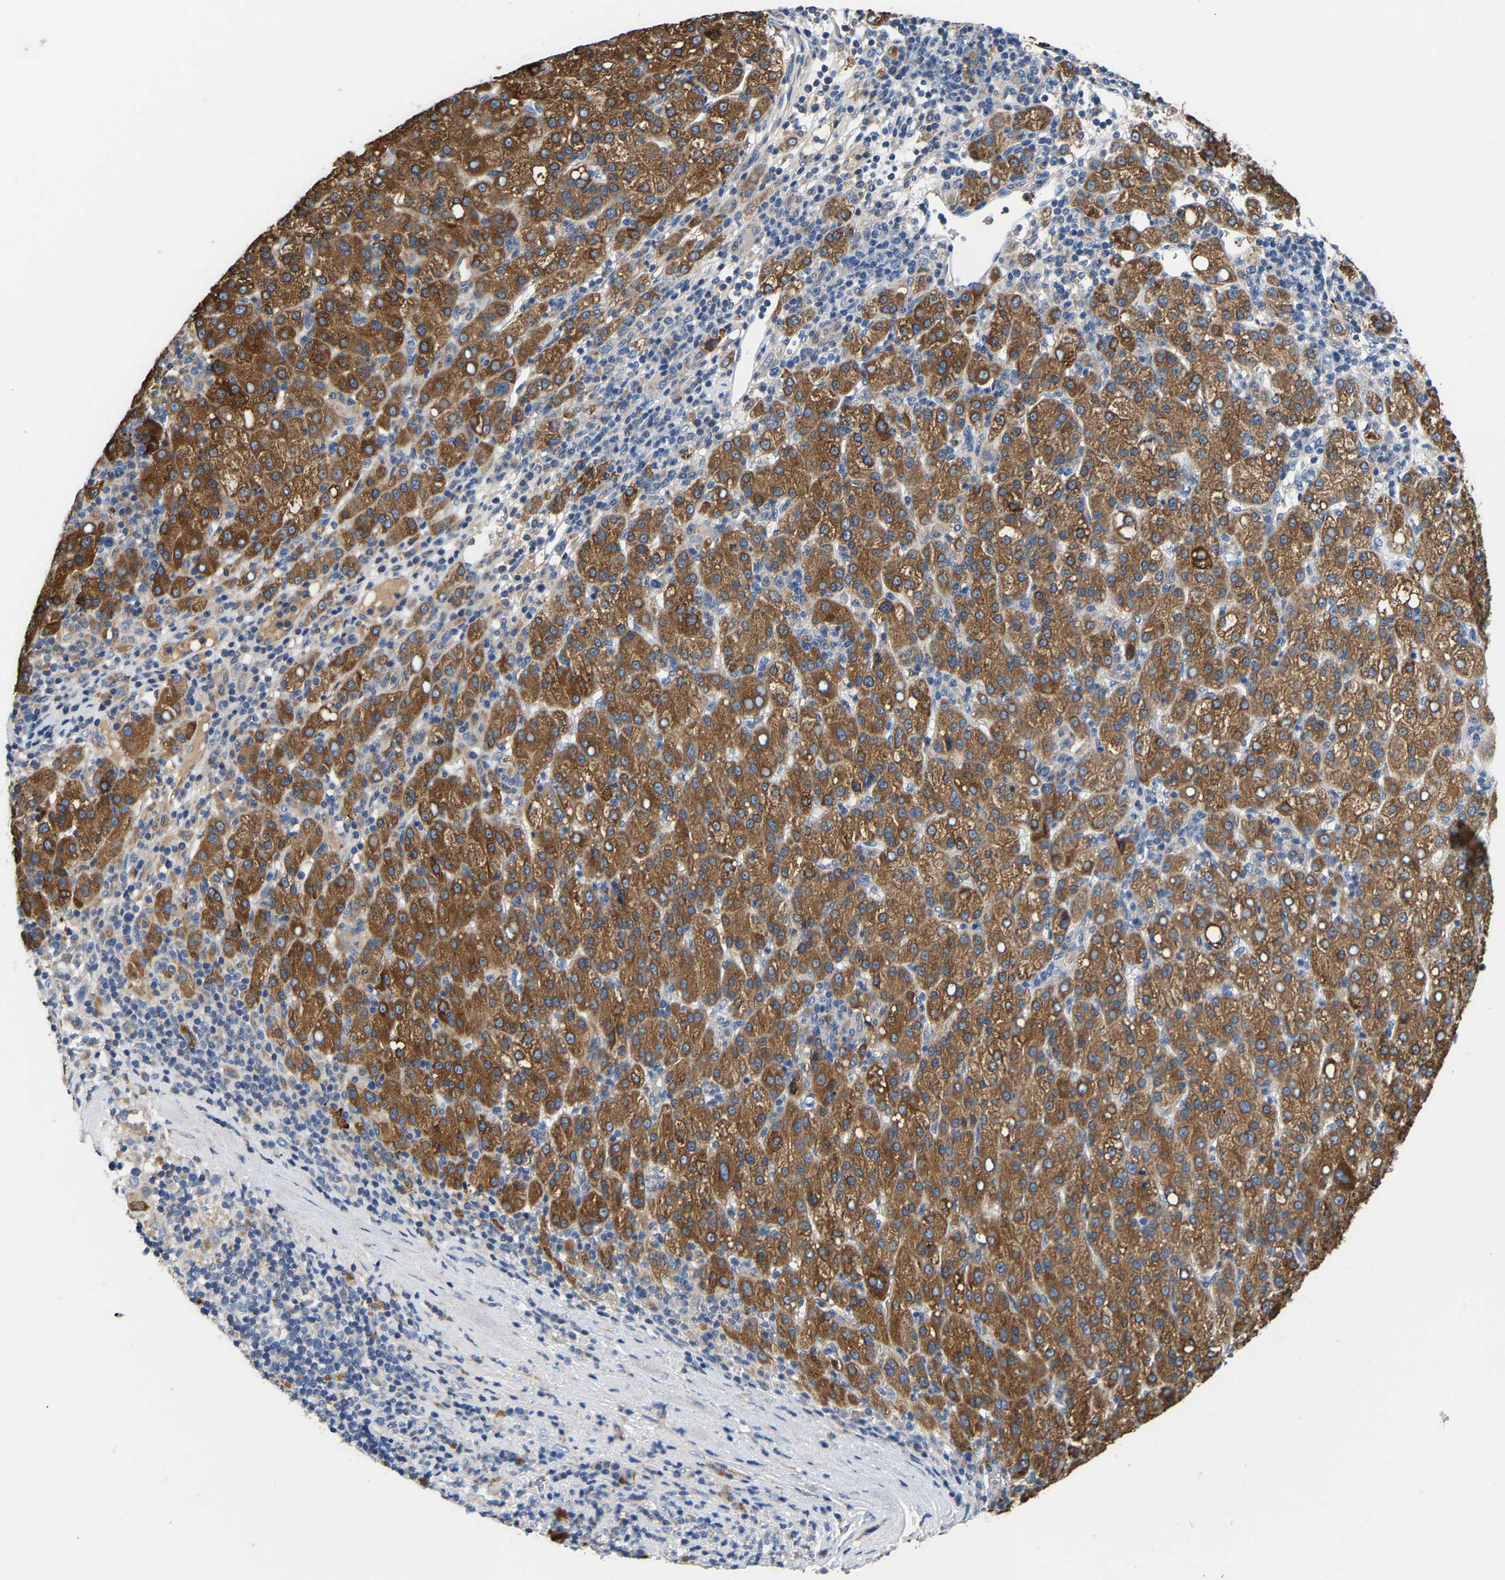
{"staining": {"intensity": "moderate", "quantity": ">75%", "location": "cytoplasmic/membranous"}, "tissue": "liver cancer", "cell_type": "Tumor cells", "image_type": "cancer", "snomed": [{"axis": "morphology", "description": "Carcinoma, Hepatocellular, NOS"}, {"axis": "topography", "description": "Liver"}], "caption": "Tumor cells exhibit moderate cytoplasmic/membranous positivity in about >75% of cells in liver hepatocellular carcinoma.", "gene": "CCDC171", "patient": {"sex": "female", "age": 58}}